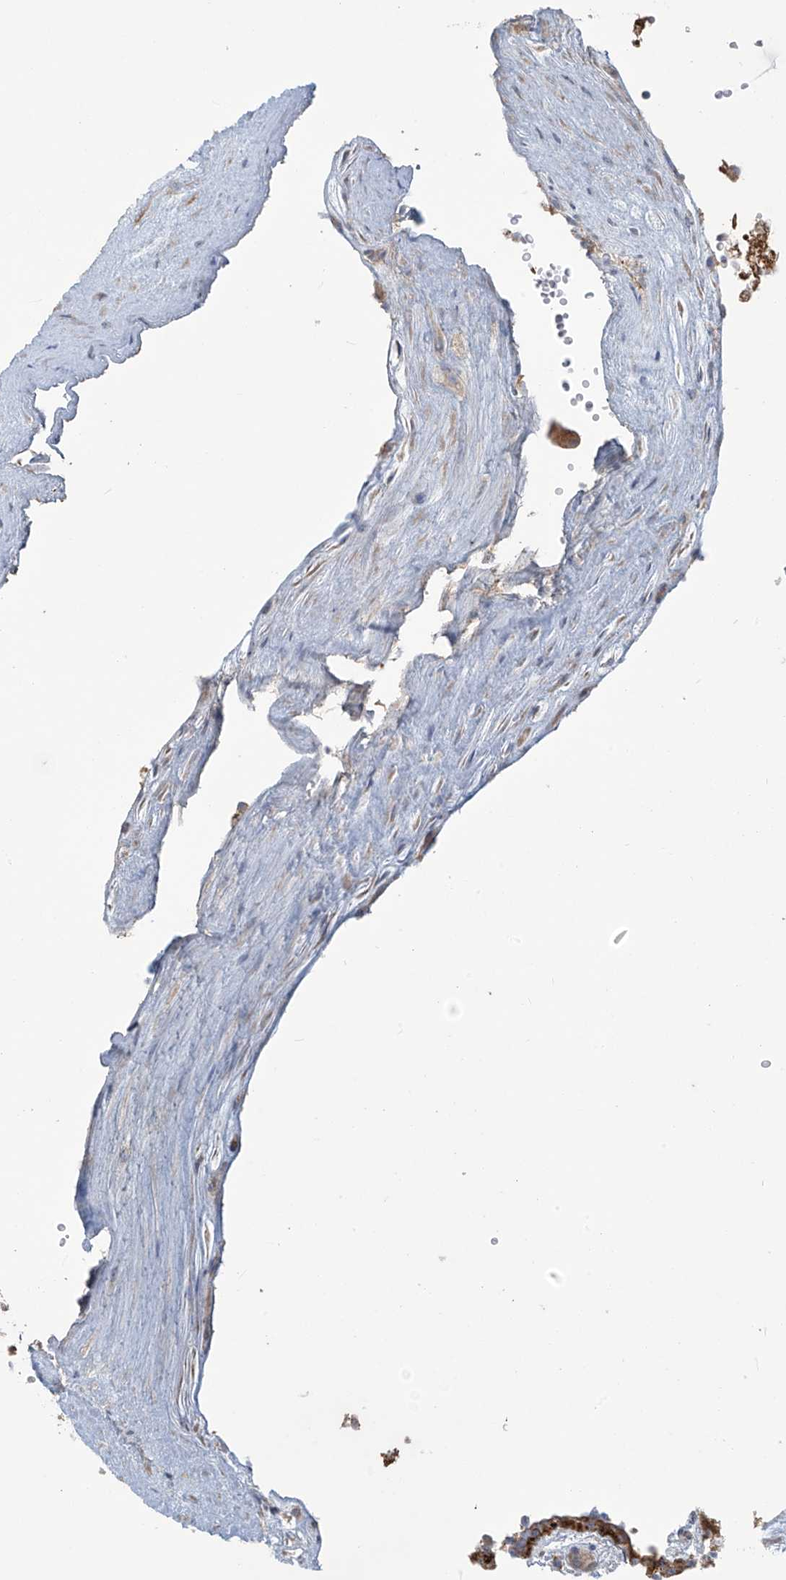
{"staining": {"intensity": "moderate", "quantity": ">75%", "location": "cytoplasmic/membranous"}, "tissue": "placenta", "cell_type": "Decidual cells", "image_type": "normal", "snomed": [{"axis": "morphology", "description": "Normal tissue, NOS"}, {"axis": "topography", "description": "Placenta"}], "caption": "IHC (DAB) staining of unremarkable placenta reveals moderate cytoplasmic/membranous protein expression in about >75% of decidual cells. IHC stains the protein of interest in brown and the nuclei are stained blue.", "gene": "LZTS3", "patient": {"sex": "female", "age": 18}}